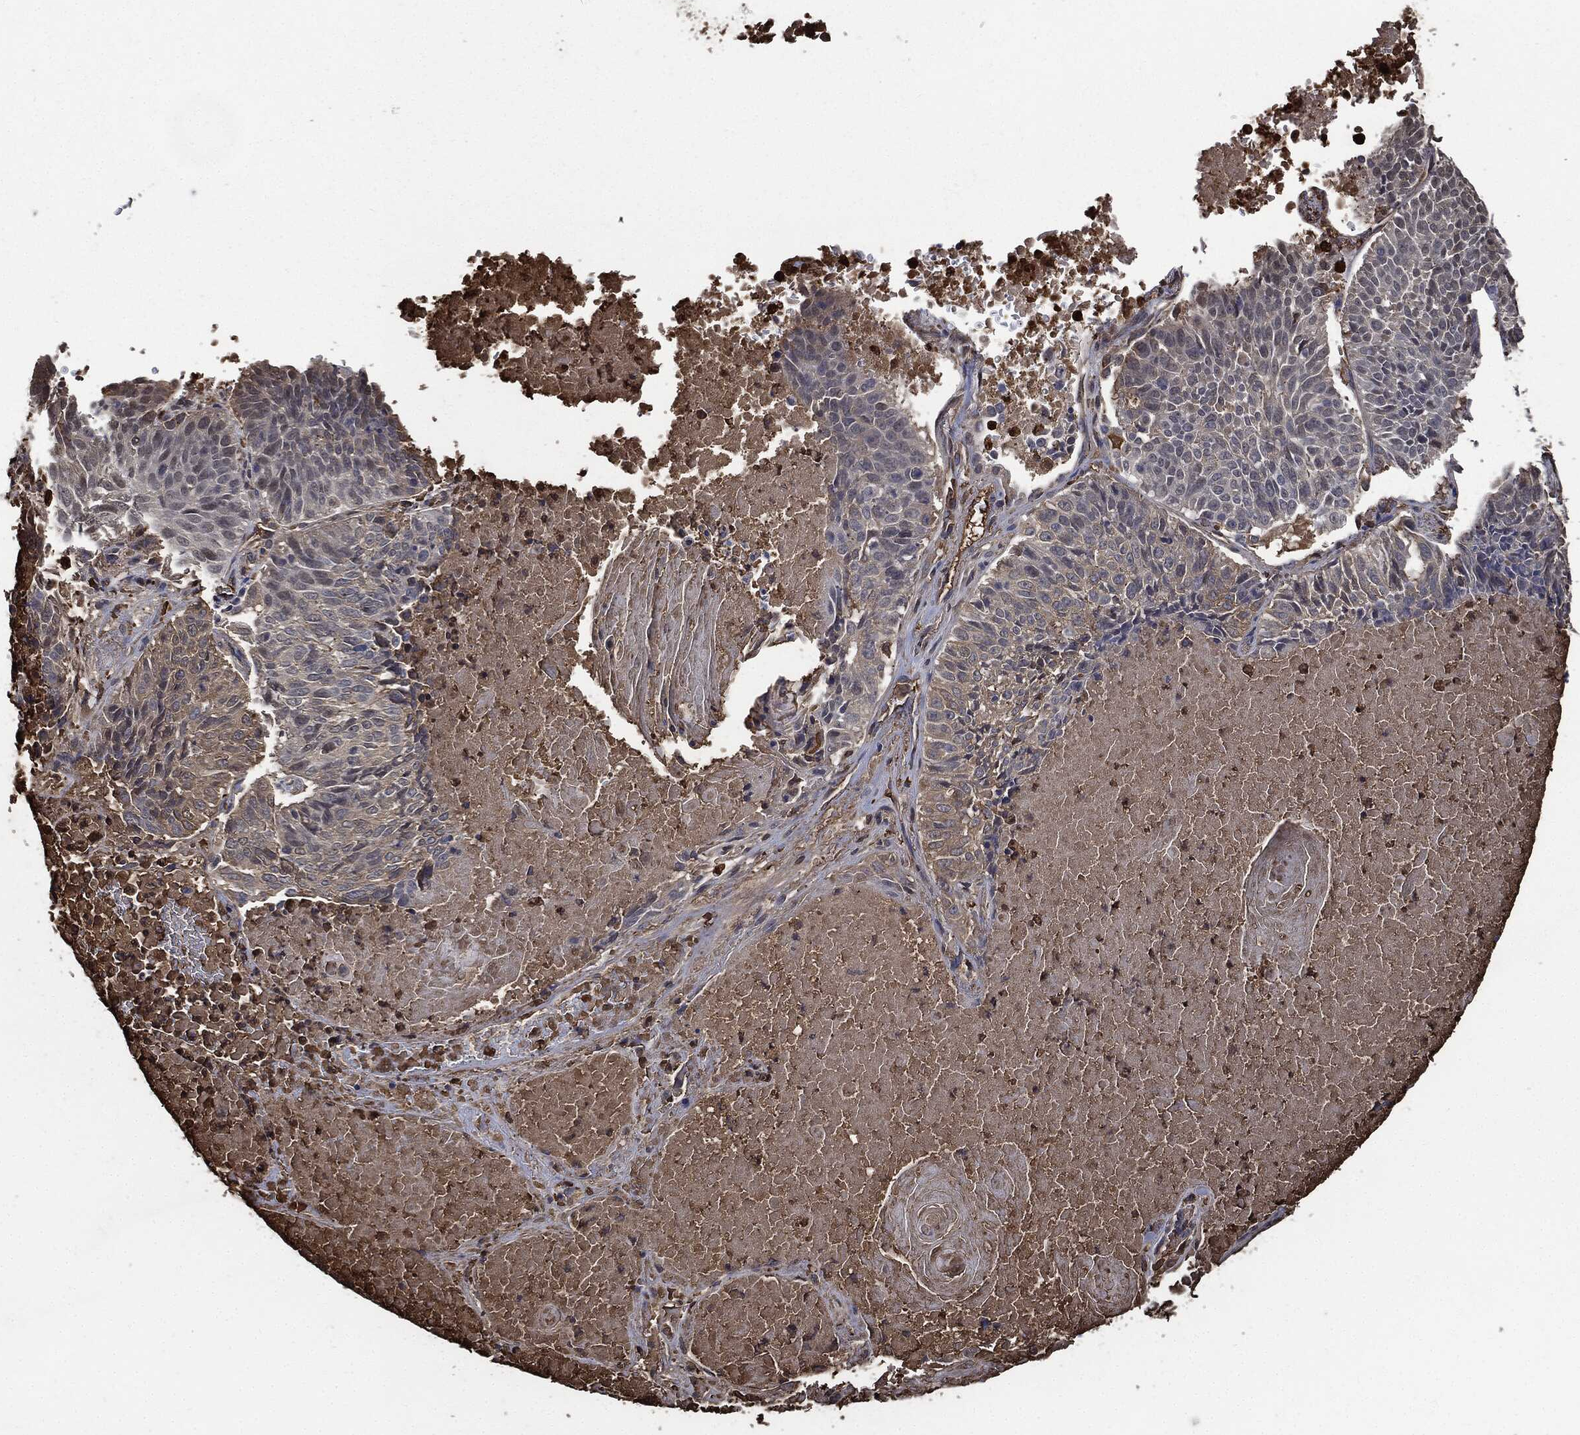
{"staining": {"intensity": "negative", "quantity": "none", "location": "none"}, "tissue": "lung cancer", "cell_type": "Tumor cells", "image_type": "cancer", "snomed": [{"axis": "morphology", "description": "Squamous cell carcinoma, NOS"}, {"axis": "topography", "description": "Lung"}], "caption": "This micrograph is of lung squamous cell carcinoma stained with immunohistochemistry (IHC) to label a protein in brown with the nuclei are counter-stained blue. There is no expression in tumor cells.", "gene": "S100A9", "patient": {"sex": "male", "age": 64}}